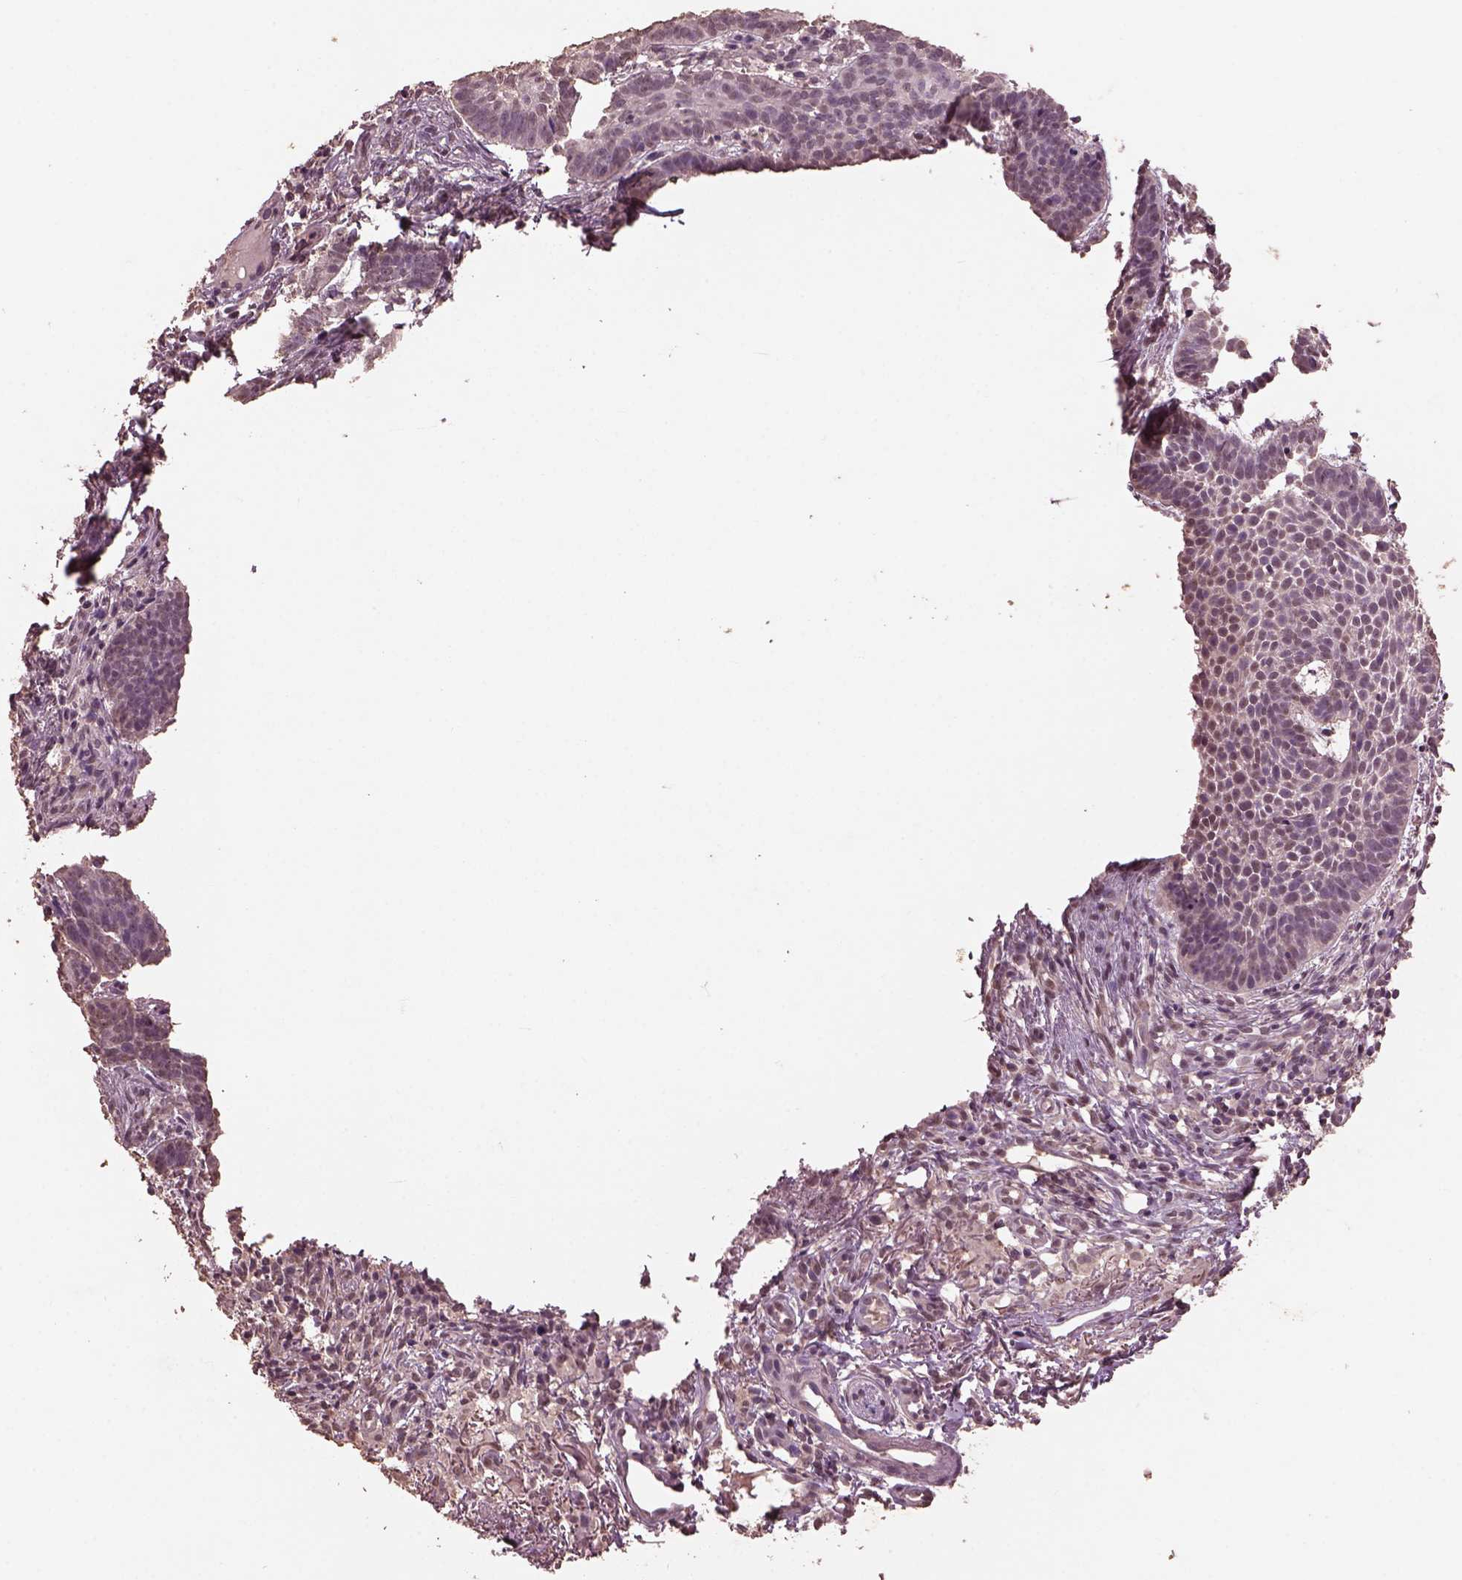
{"staining": {"intensity": "weak", "quantity": "<25%", "location": "nuclear"}, "tissue": "skin cancer", "cell_type": "Tumor cells", "image_type": "cancer", "snomed": [{"axis": "morphology", "description": "Basal cell carcinoma"}, {"axis": "topography", "description": "Skin"}], "caption": "A histopathology image of basal cell carcinoma (skin) stained for a protein exhibits no brown staining in tumor cells. (DAB immunohistochemistry with hematoxylin counter stain).", "gene": "CPT1C", "patient": {"sex": "male", "age": 72}}